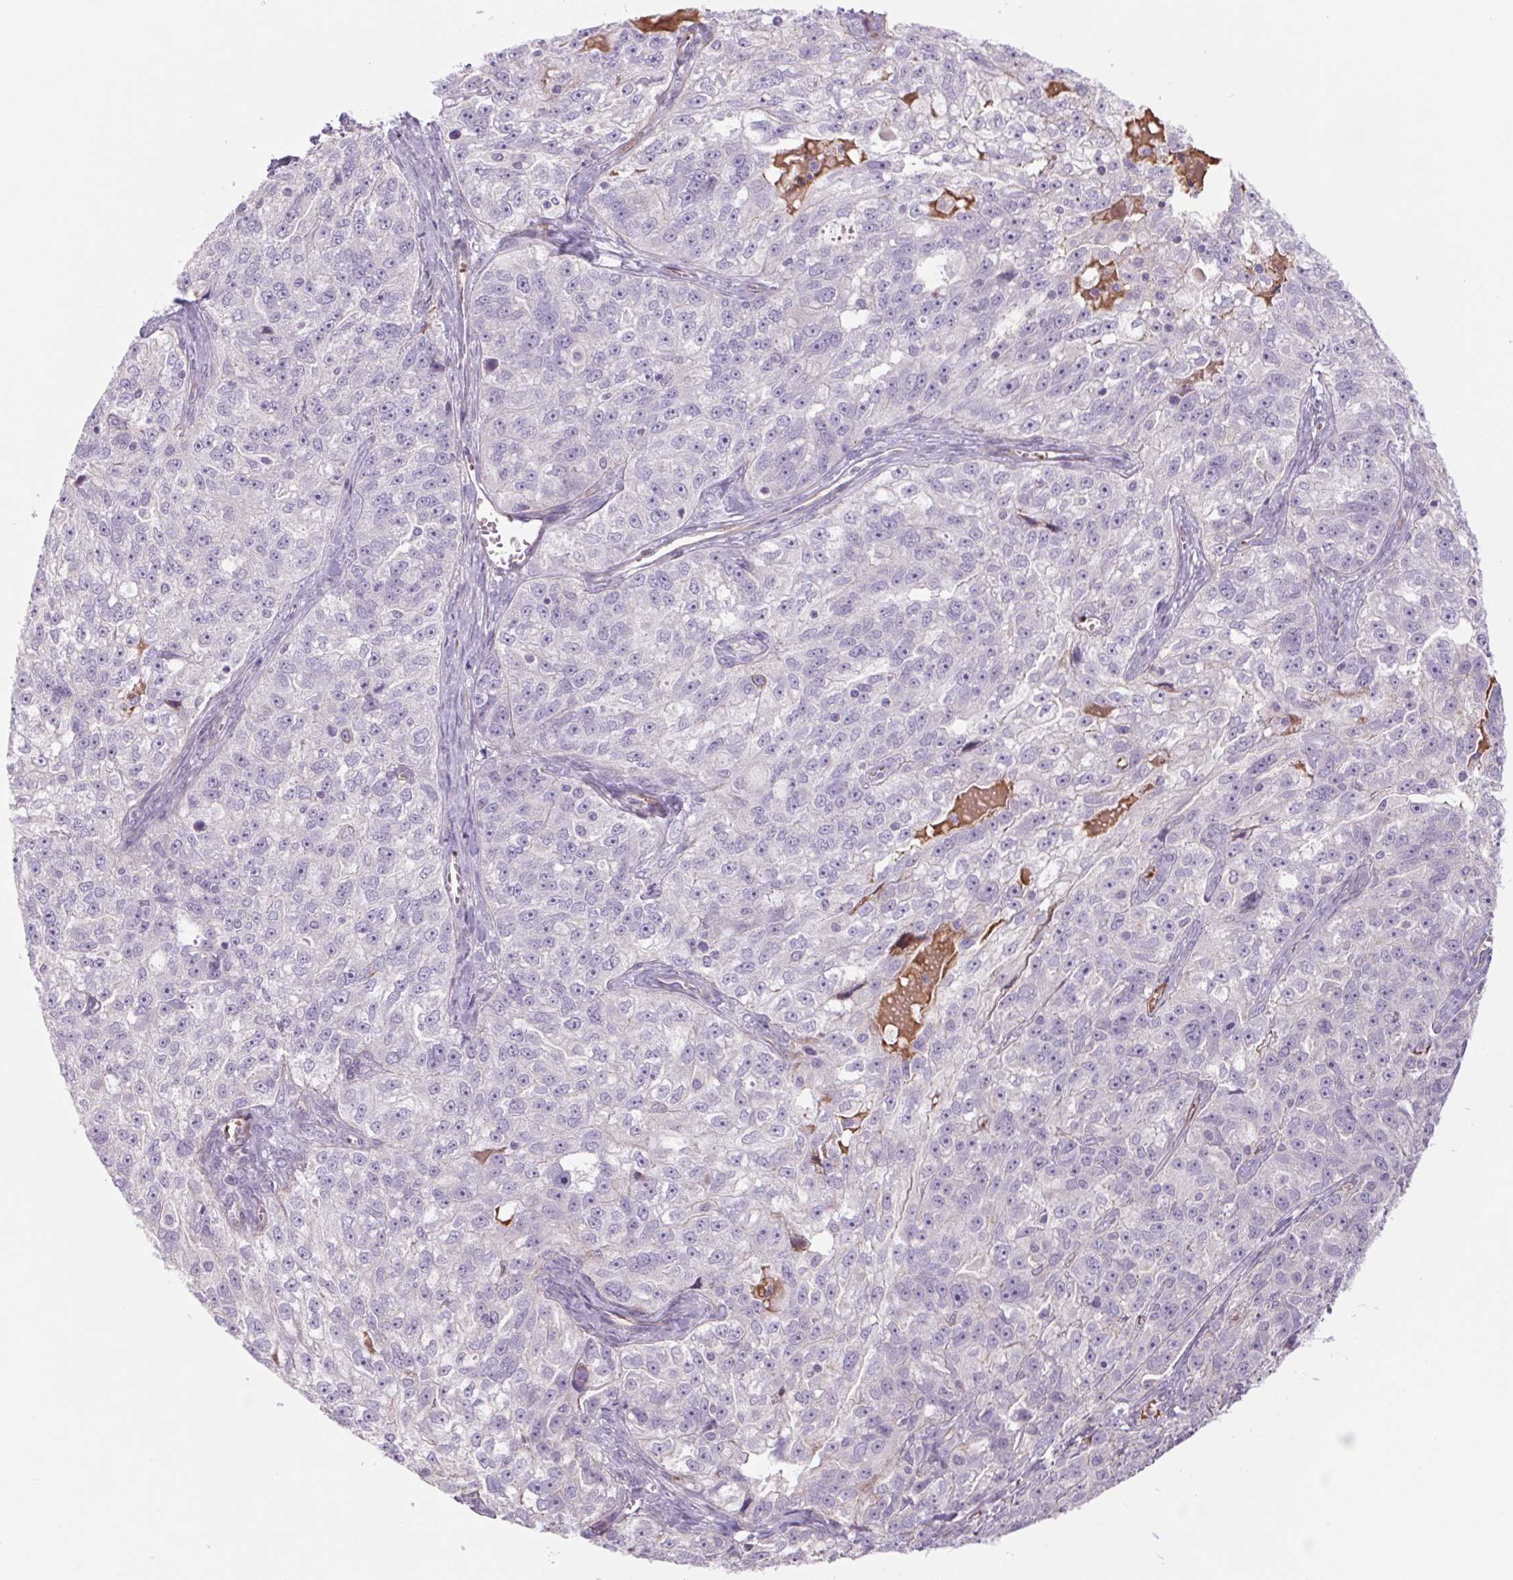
{"staining": {"intensity": "negative", "quantity": "none", "location": "none"}, "tissue": "ovarian cancer", "cell_type": "Tumor cells", "image_type": "cancer", "snomed": [{"axis": "morphology", "description": "Cystadenocarcinoma, serous, NOS"}, {"axis": "topography", "description": "Ovary"}], "caption": "Tumor cells are negative for brown protein staining in ovarian cancer (serous cystadenocarcinoma). The staining is performed using DAB brown chromogen with nuclei counter-stained in using hematoxylin.", "gene": "MS4A13", "patient": {"sex": "female", "age": 51}}